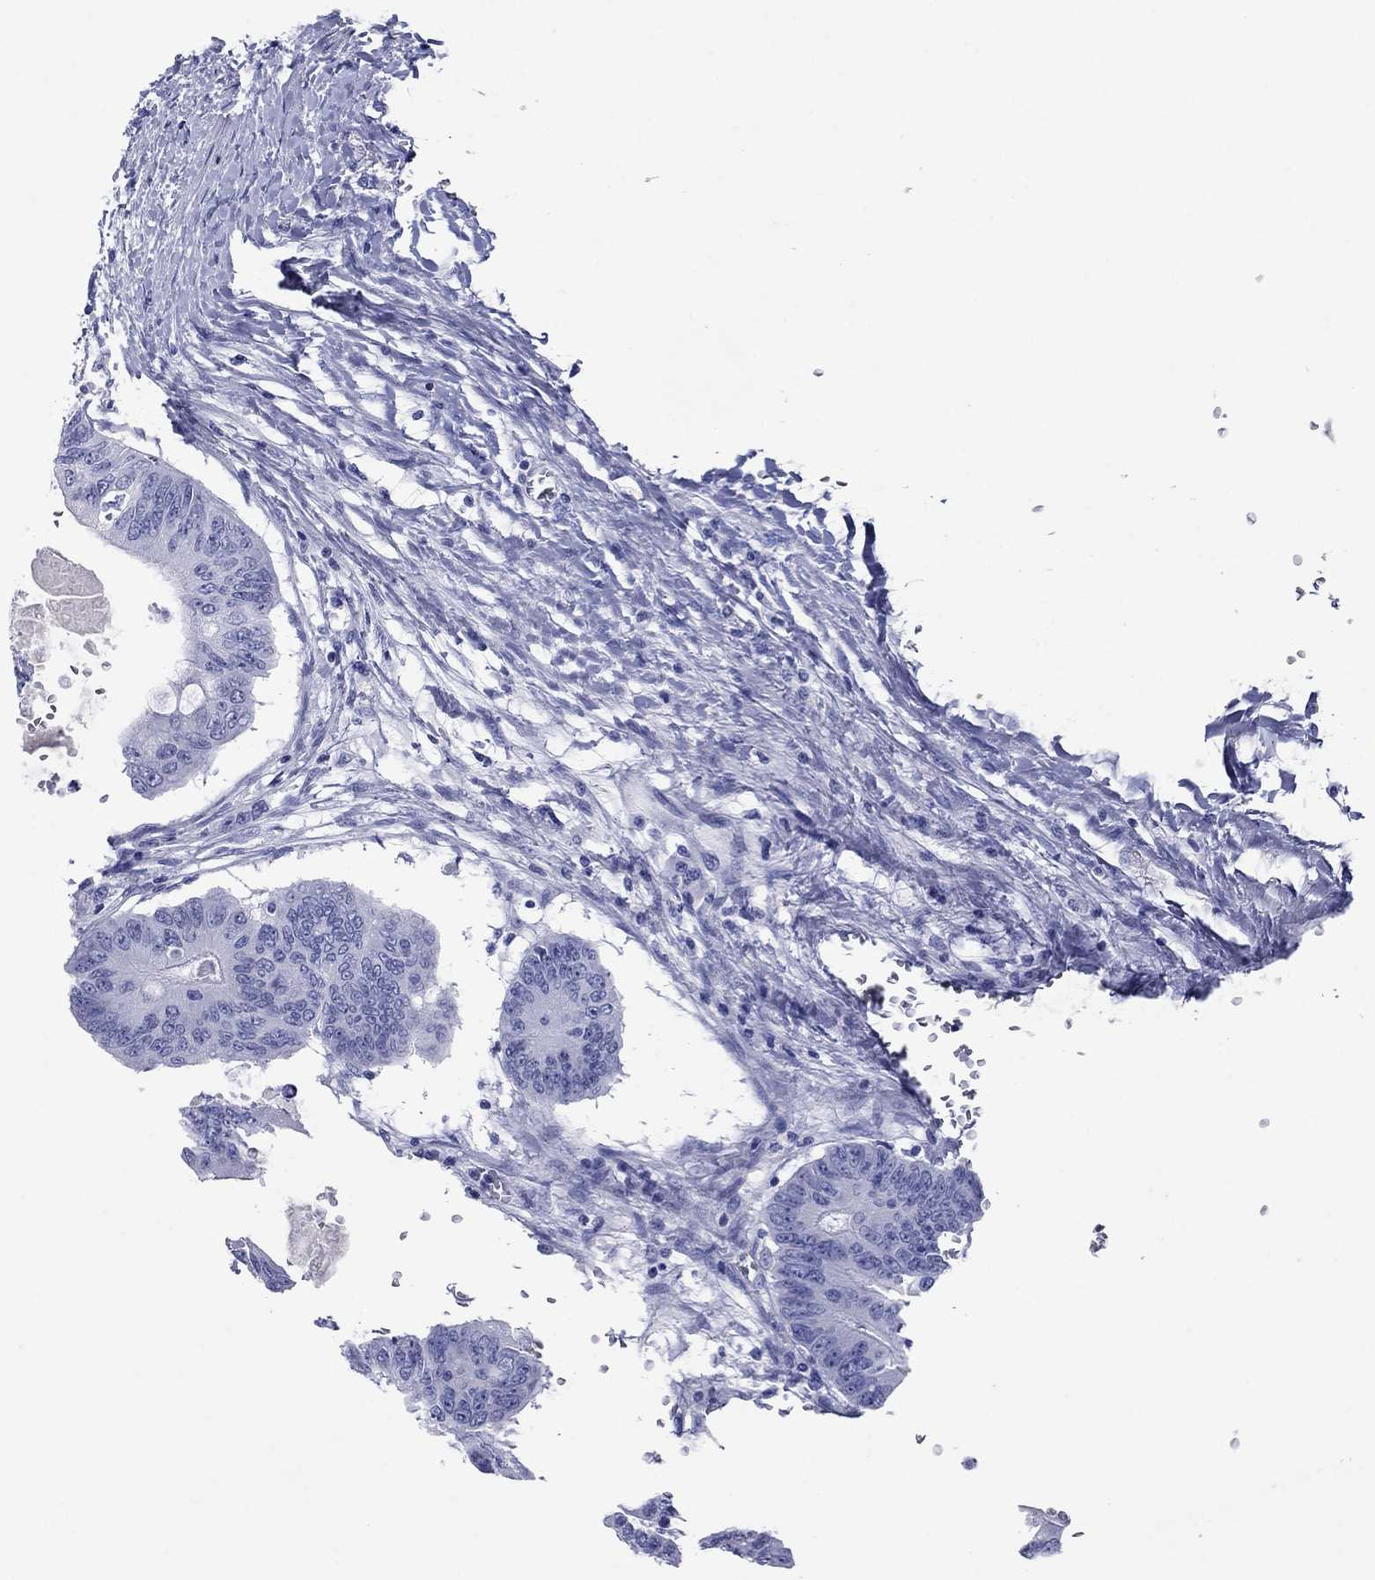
{"staining": {"intensity": "negative", "quantity": "none", "location": "none"}, "tissue": "colorectal cancer", "cell_type": "Tumor cells", "image_type": "cancer", "snomed": [{"axis": "morphology", "description": "Adenocarcinoma, NOS"}, {"axis": "topography", "description": "Rectum"}], "caption": "Tumor cells are negative for brown protein staining in colorectal adenocarcinoma.", "gene": "ATP4A", "patient": {"sex": "male", "age": 59}}